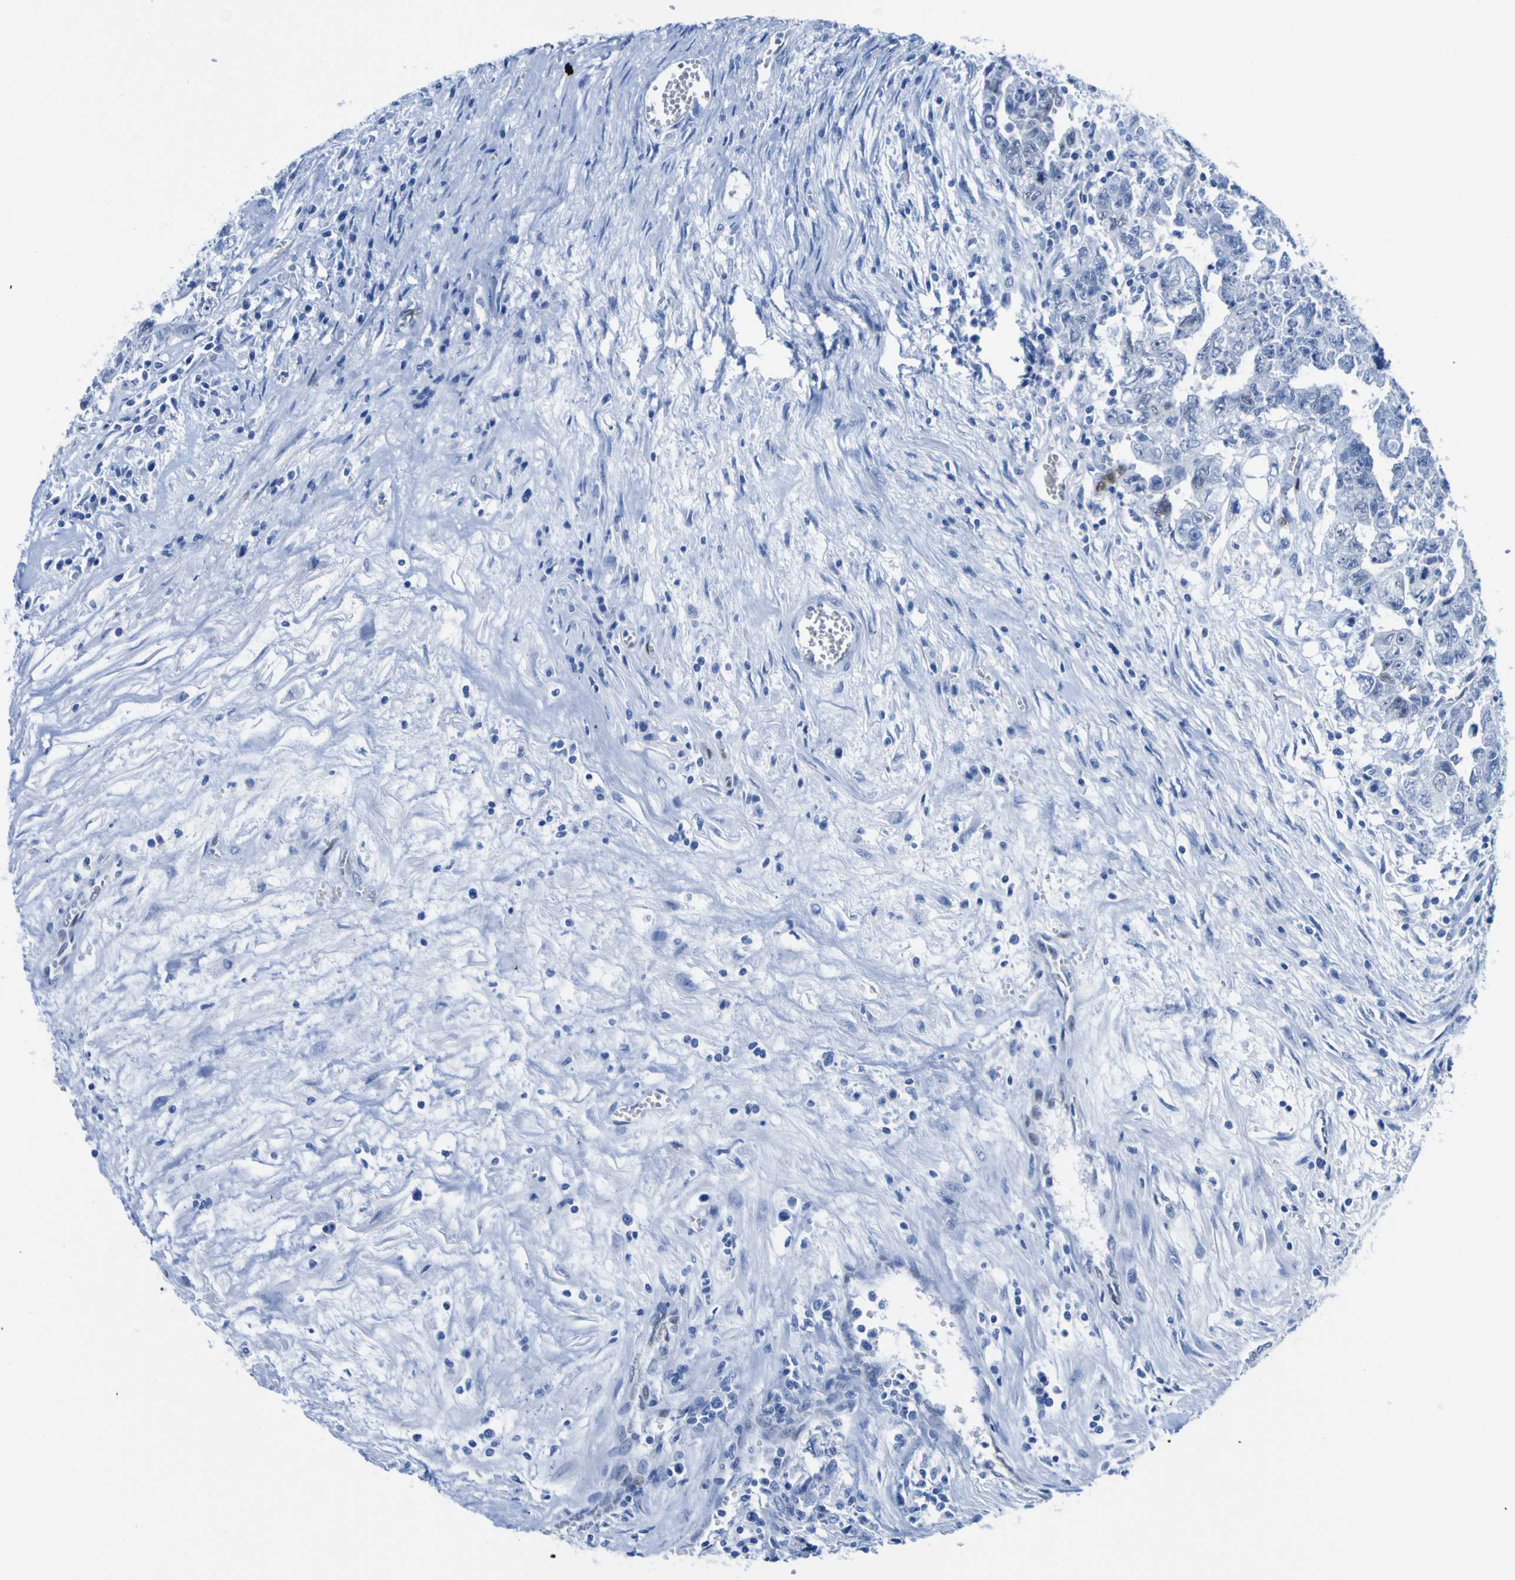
{"staining": {"intensity": "negative", "quantity": "none", "location": "none"}, "tissue": "testis cancer", "cell_type": "Tumor cells", "image_type": "cancer", "snomed": [{"axis": "morphology", "description": "Carcinoma, Embryonal, NOS"}, {"axis": "topography", "description": "Testis"}], "caption": "Embryonal carcinoma (testis) was stained to show a protein in brown. There is no significant staining in tumor cells. (Brightfield microscopy of DAB IHC at high magnification).", "gene": "DACH1", "patient": {"sex": "male", "age": 28}}